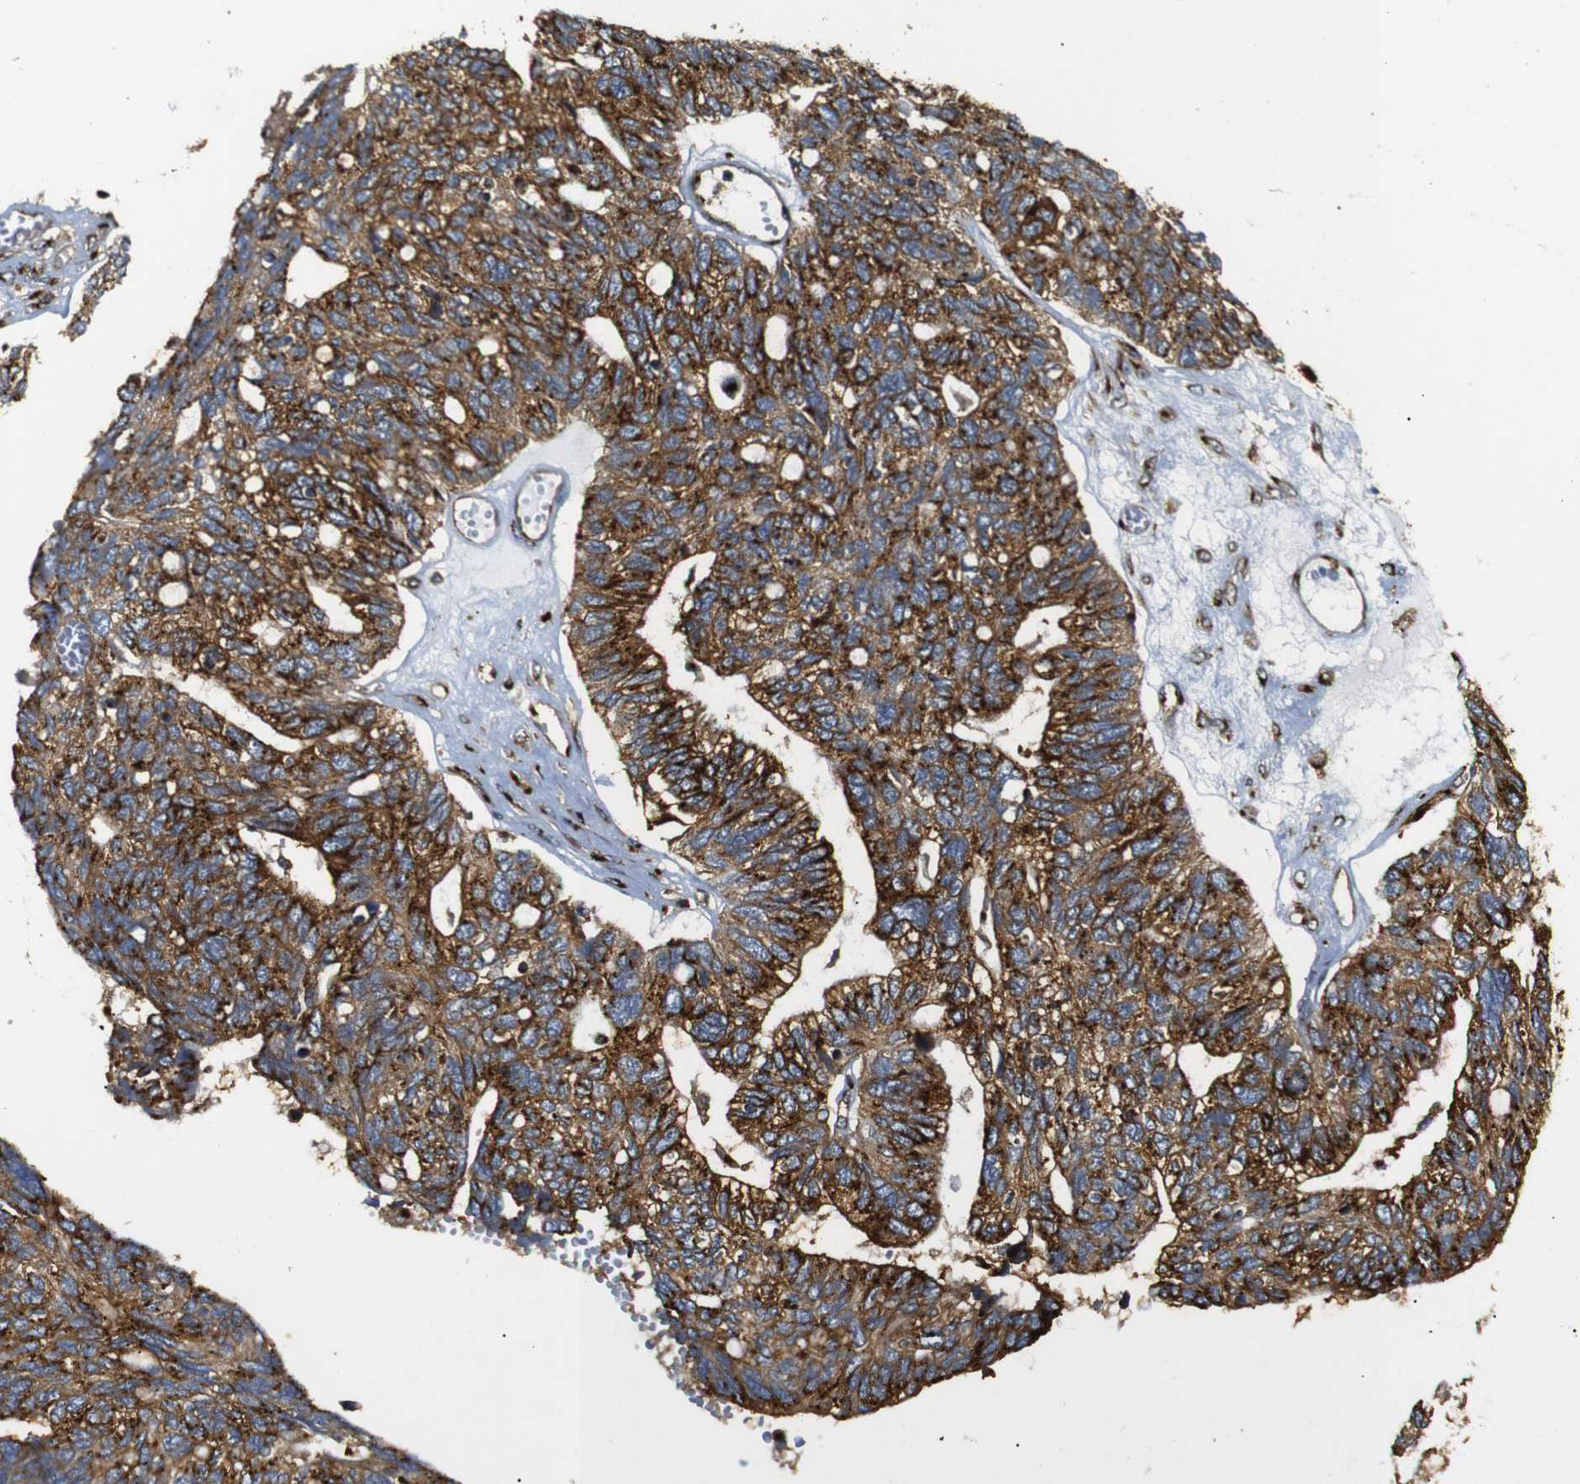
{"staining": {"intensity": "strong", "quantity": ">75%", "location": "cytoplasmic/membranous"}, "tissue": "ovarian cancer", "cell_type": "Tumor cells", "image_type": "cancer", "snomed": [{"axis": "morphology", "description": "Cystadenocarcinoma, serous, NOS"}, {"axis": "topography", "description": "Ovary"}], "caption": "About >75% of tumor cells in human ovarian serous cystadenocarcinoma exhibit strong cytoplasmic/membranous protein positivity as visualized by brown immunohistochemical staining.", "gene": "TGOLN2", "patient": {"sex": "female", "age": 79}}